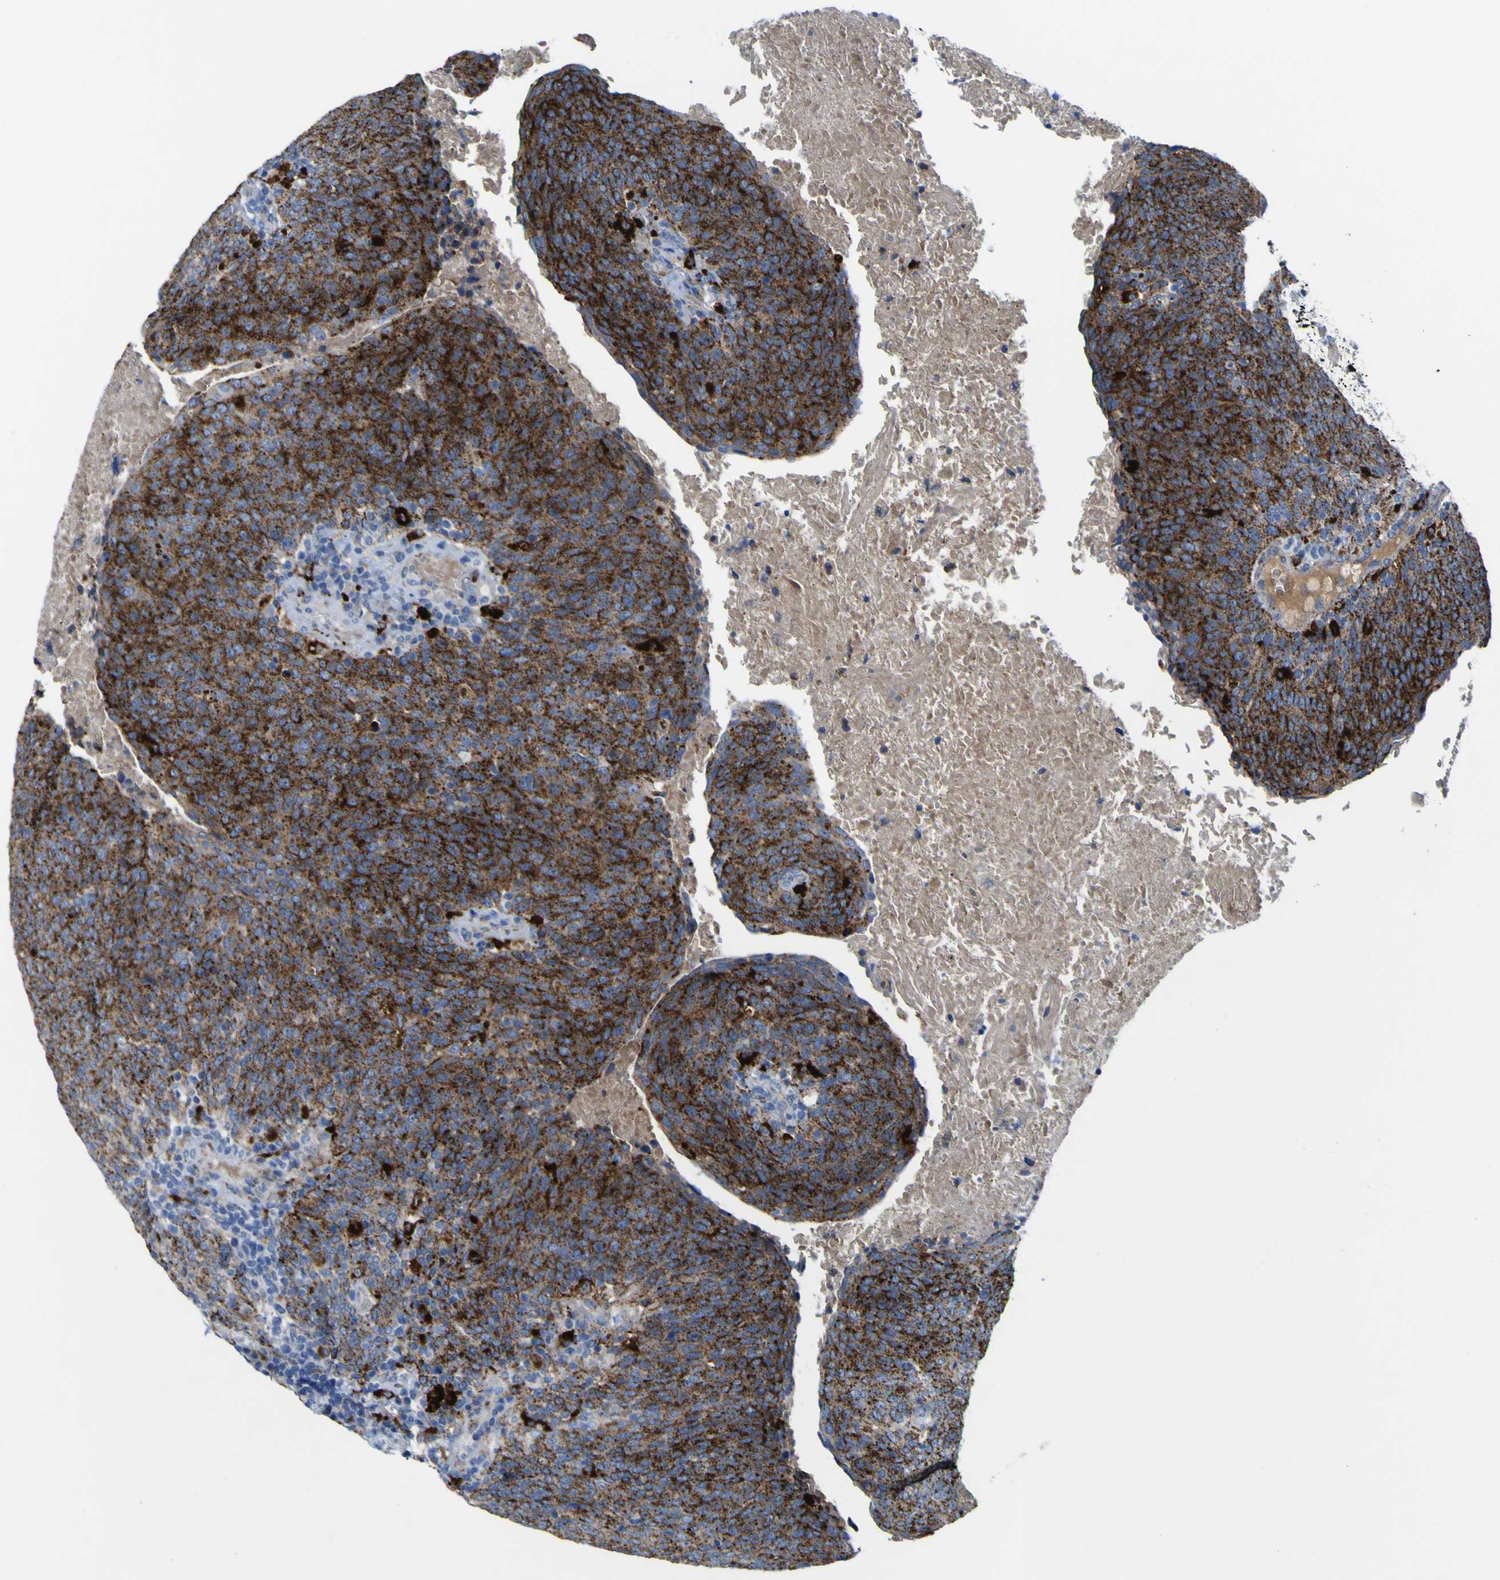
{"staining": {"intensity": "strong", "quantity": ">75%", "location": "cytoplasmic/membranous"}, "tissue": "head and neck cancer", "cell_type": "Tumor cells", "image_type": "cancer", "snomed": [{"axis": "morphology", "description": "Squamous cell carcinoma, NOS"}, {"axis": "morphology", "description": "Squamous cell carcinoma, metastatic, NOS"}, {"axis": "topography", "description": "Lymph node"}, {"axis": "topography", "description": "Head-Neck"}], "caption": "The micrograph displays immunohistochemical staining of metastatic squamous cell carcinoma (head and neck). There is strong cytoplasmic/membranous expression is seen in approximately >75% of tumor cells.", "gene": "PTPRF", "patient": {"sex": "male", "age": 62}}